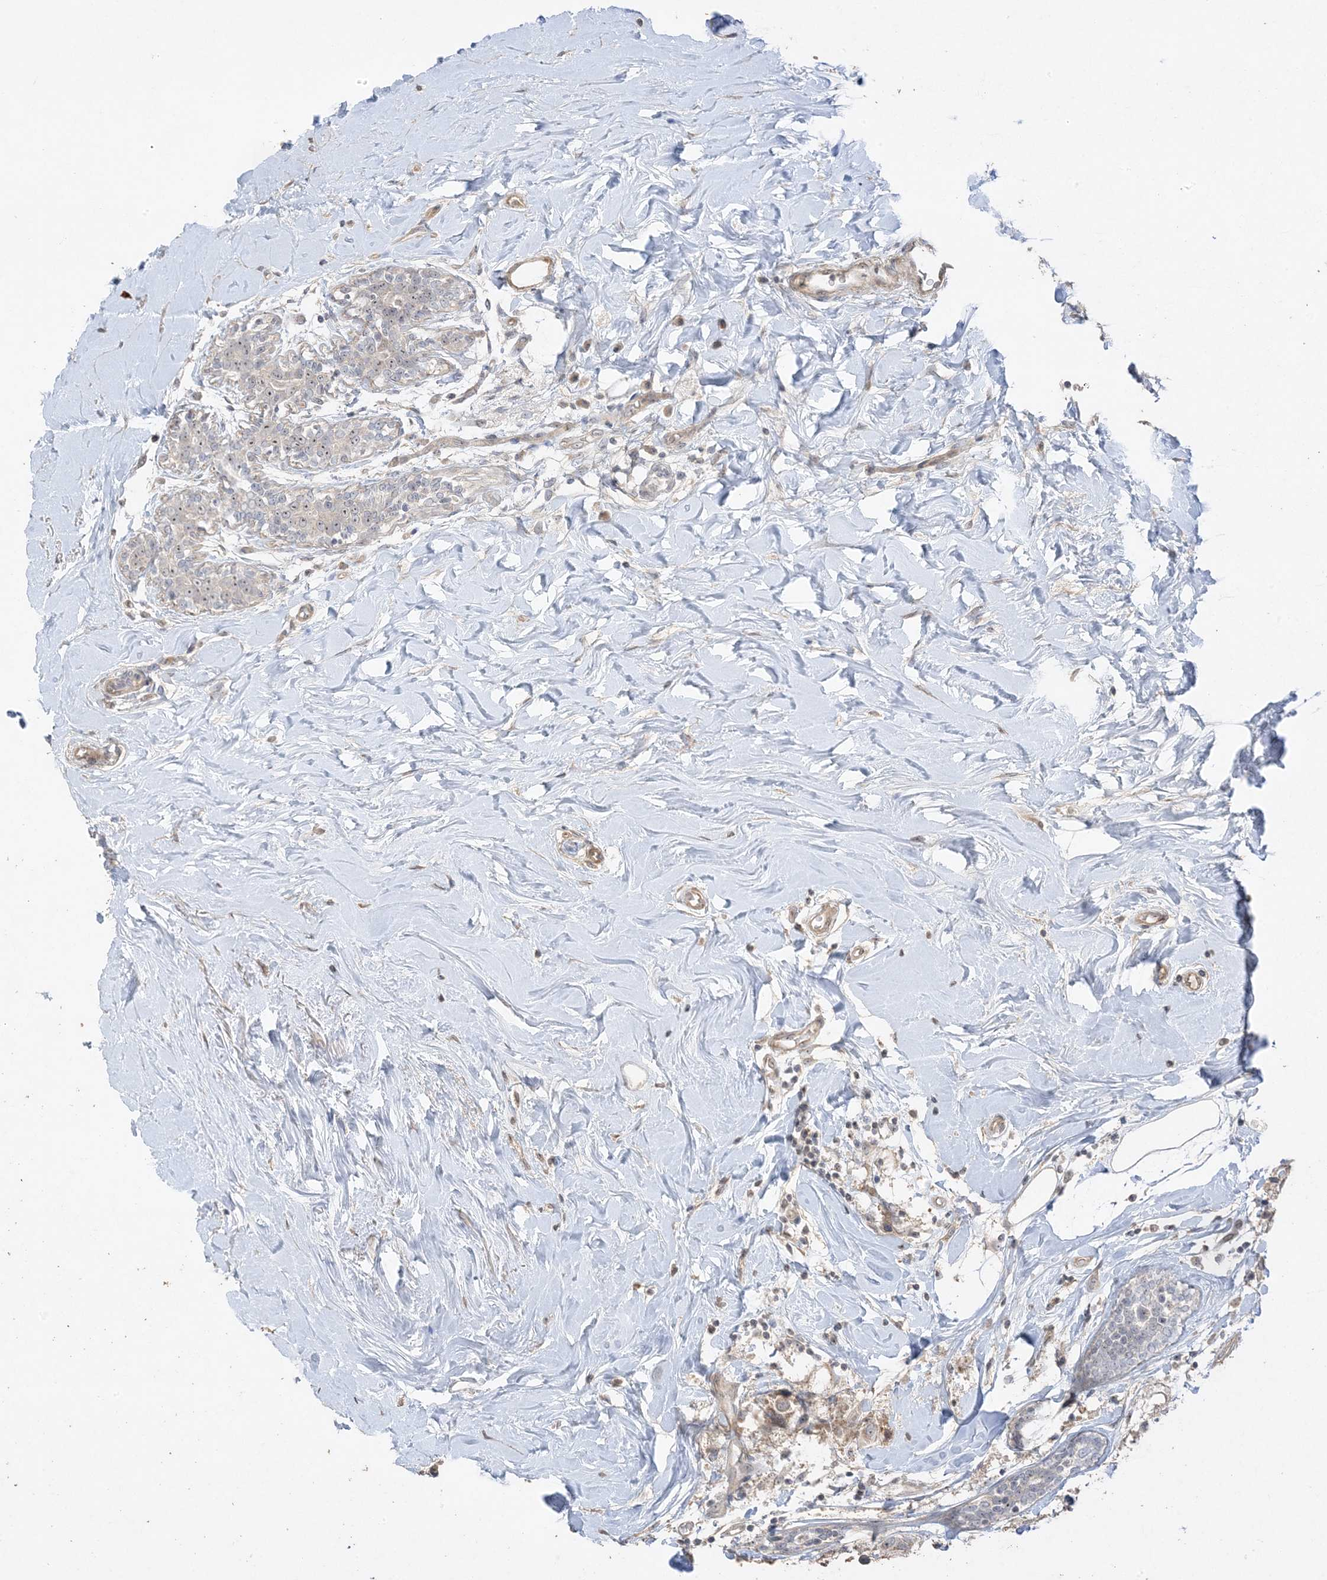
{"staining": {"intensity": "weak", "quantity": "25%-75%", "location": "nuclear"}, "tissue": "breast cancer", "cell_type": "Tumor cells", "image_type": "cancer", "snomed": [{"axis": "morphology", "description": "Normal tissue, NOS"}, {"axis": "morphology", "description": "Duct carcinoma"}, {"axis": "topography", "description": "Breast"}], "caption": "Immunohistochemistry (IHC) photomicrograph of human breast cancer stained for a protein (brown), which demonstrates low levels of weak nuclear expression in about 25%-75% of tumor cells.", "gene": "DDX18", "patient": {"sex": "female", "age": 39}}